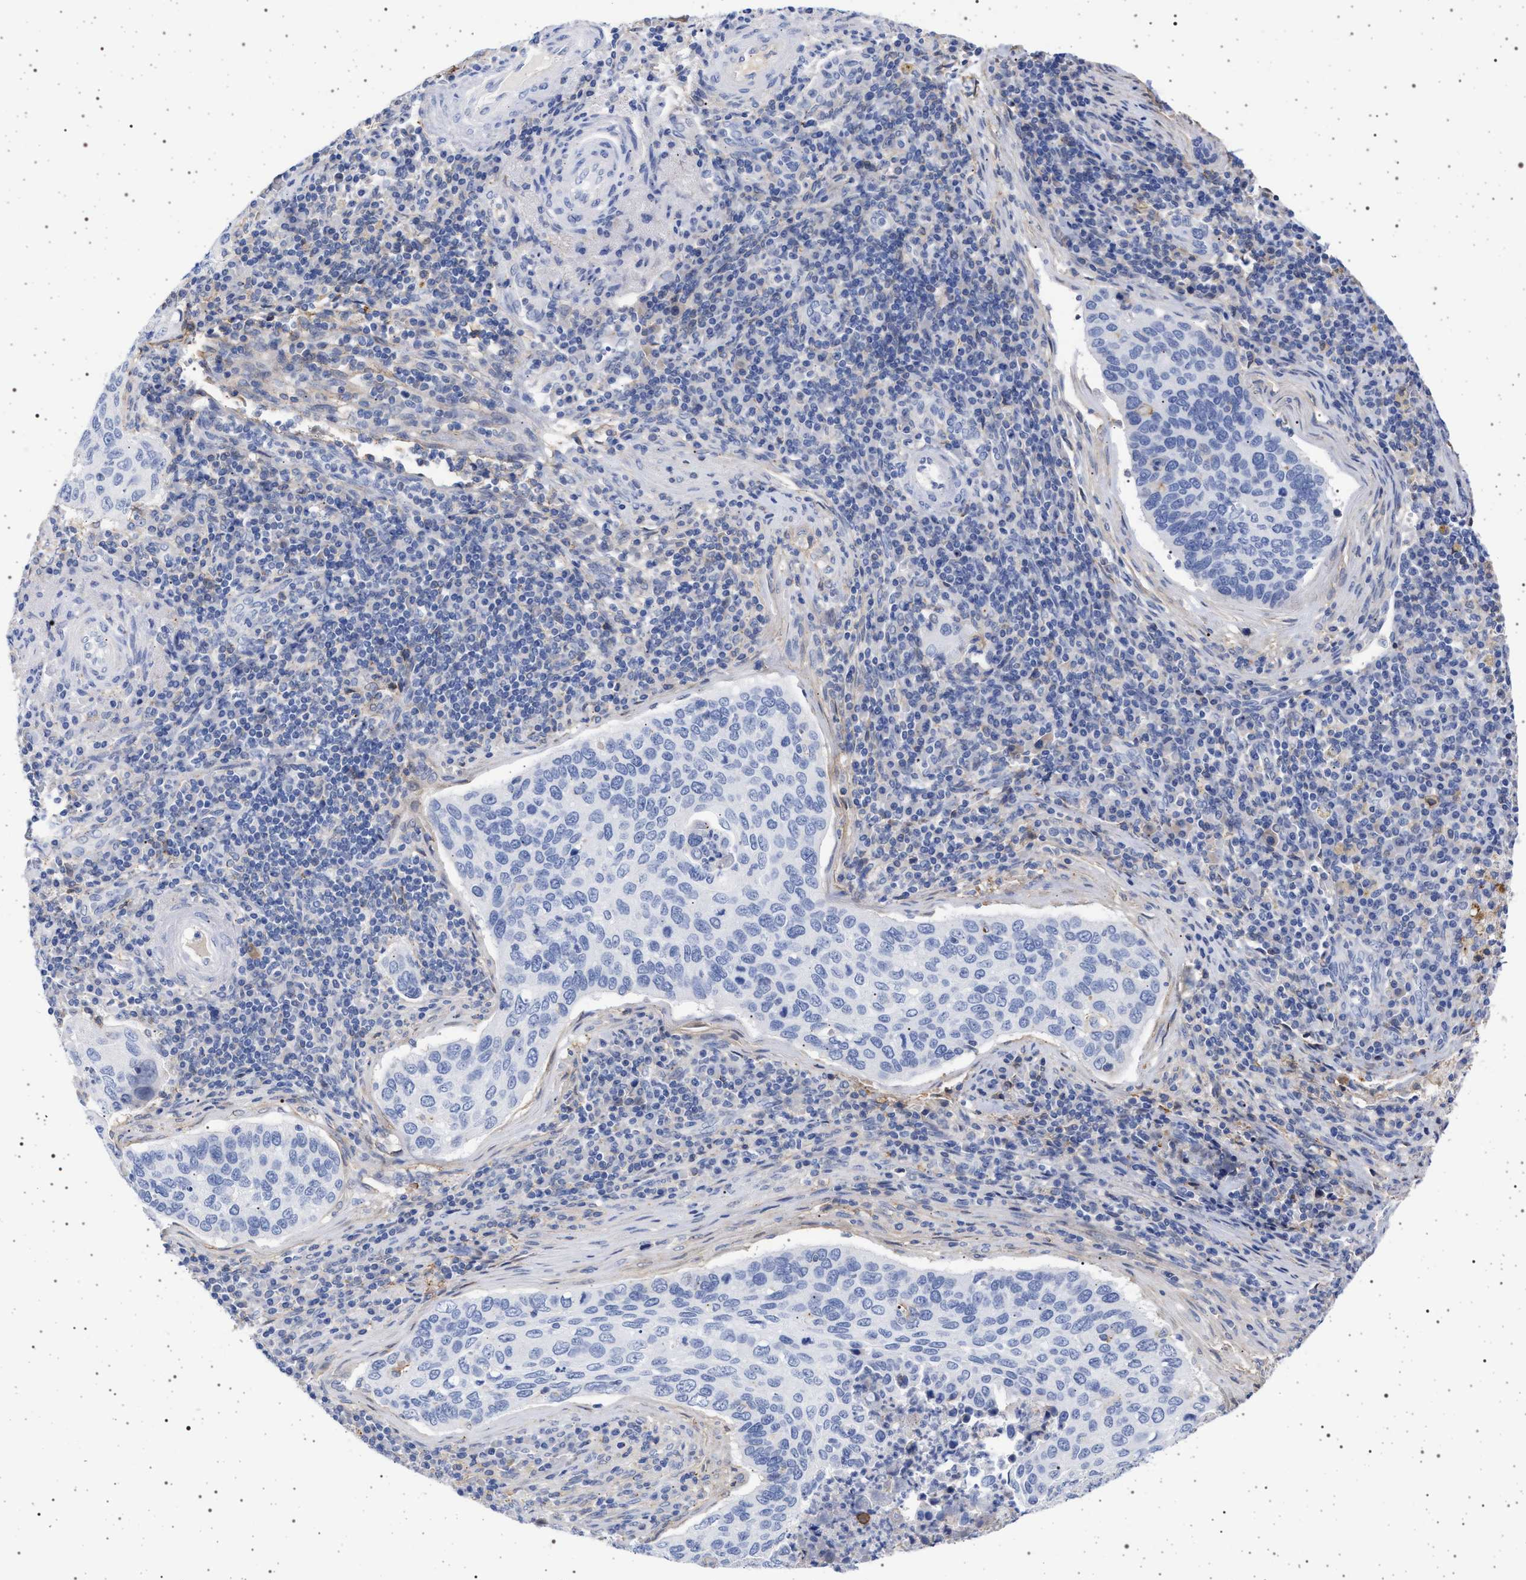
{"staining": {"intensity": "negative", "quantity": "none", "location": "none"}, "tissue": "cervical cancer", "cell_type": "Tumor cells", "image_type": "cancer", "snomed": [{"axis": "morphology", "description": "Squamous cell carcinoma, NOS"}, {"axis": "topography", "description": "Cervix"}], "caption": "DAB (3,3'-diaminobenzidine) immunohistochemical staining of cervical cancer (squamous cell carcinoma) reveals no significant expression in tumor cells.", "gene": "PLG", "patient": {"sex": "female", "age": 53}}